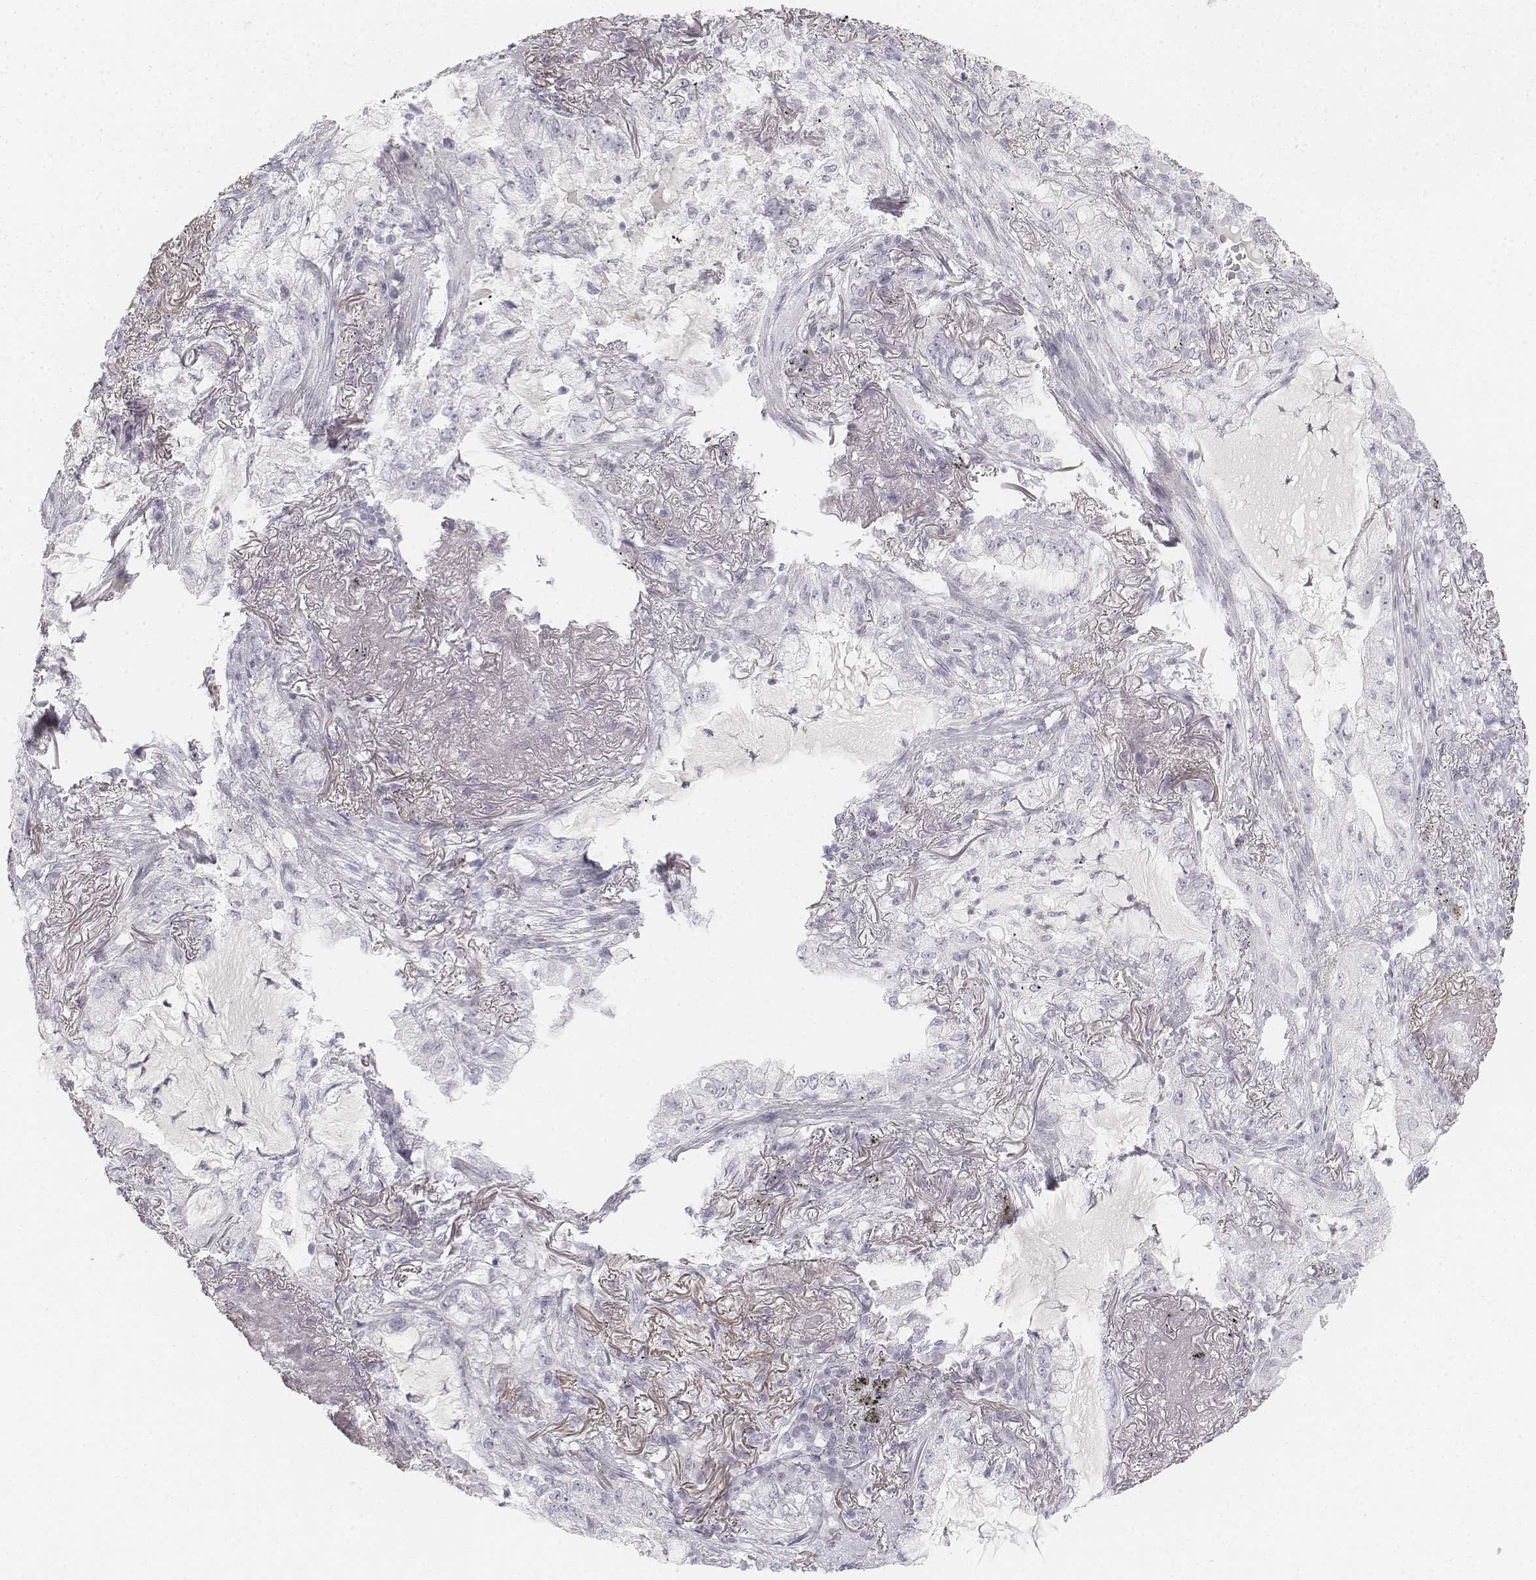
{"staining": {"intensity": "negative", "quantity": "none", "location": "none"}, "tissue": "lung cancer", "cell_type": "Tumor cells", "image_type": "cancer", "snomed": [{"axis": "morphology", "description": "Adenocarcinoma, NOS"}, {"axis": "topography", "description": "Lung"}], "caption": "The photomicrograph reveals no staining of tumor cells in lung cancer (adenocarcinoma). (DAB immunohistochemistry, high magnification).", "gene": "KRTAP2-1", "patient": {"sex": "female", "age": 73}}